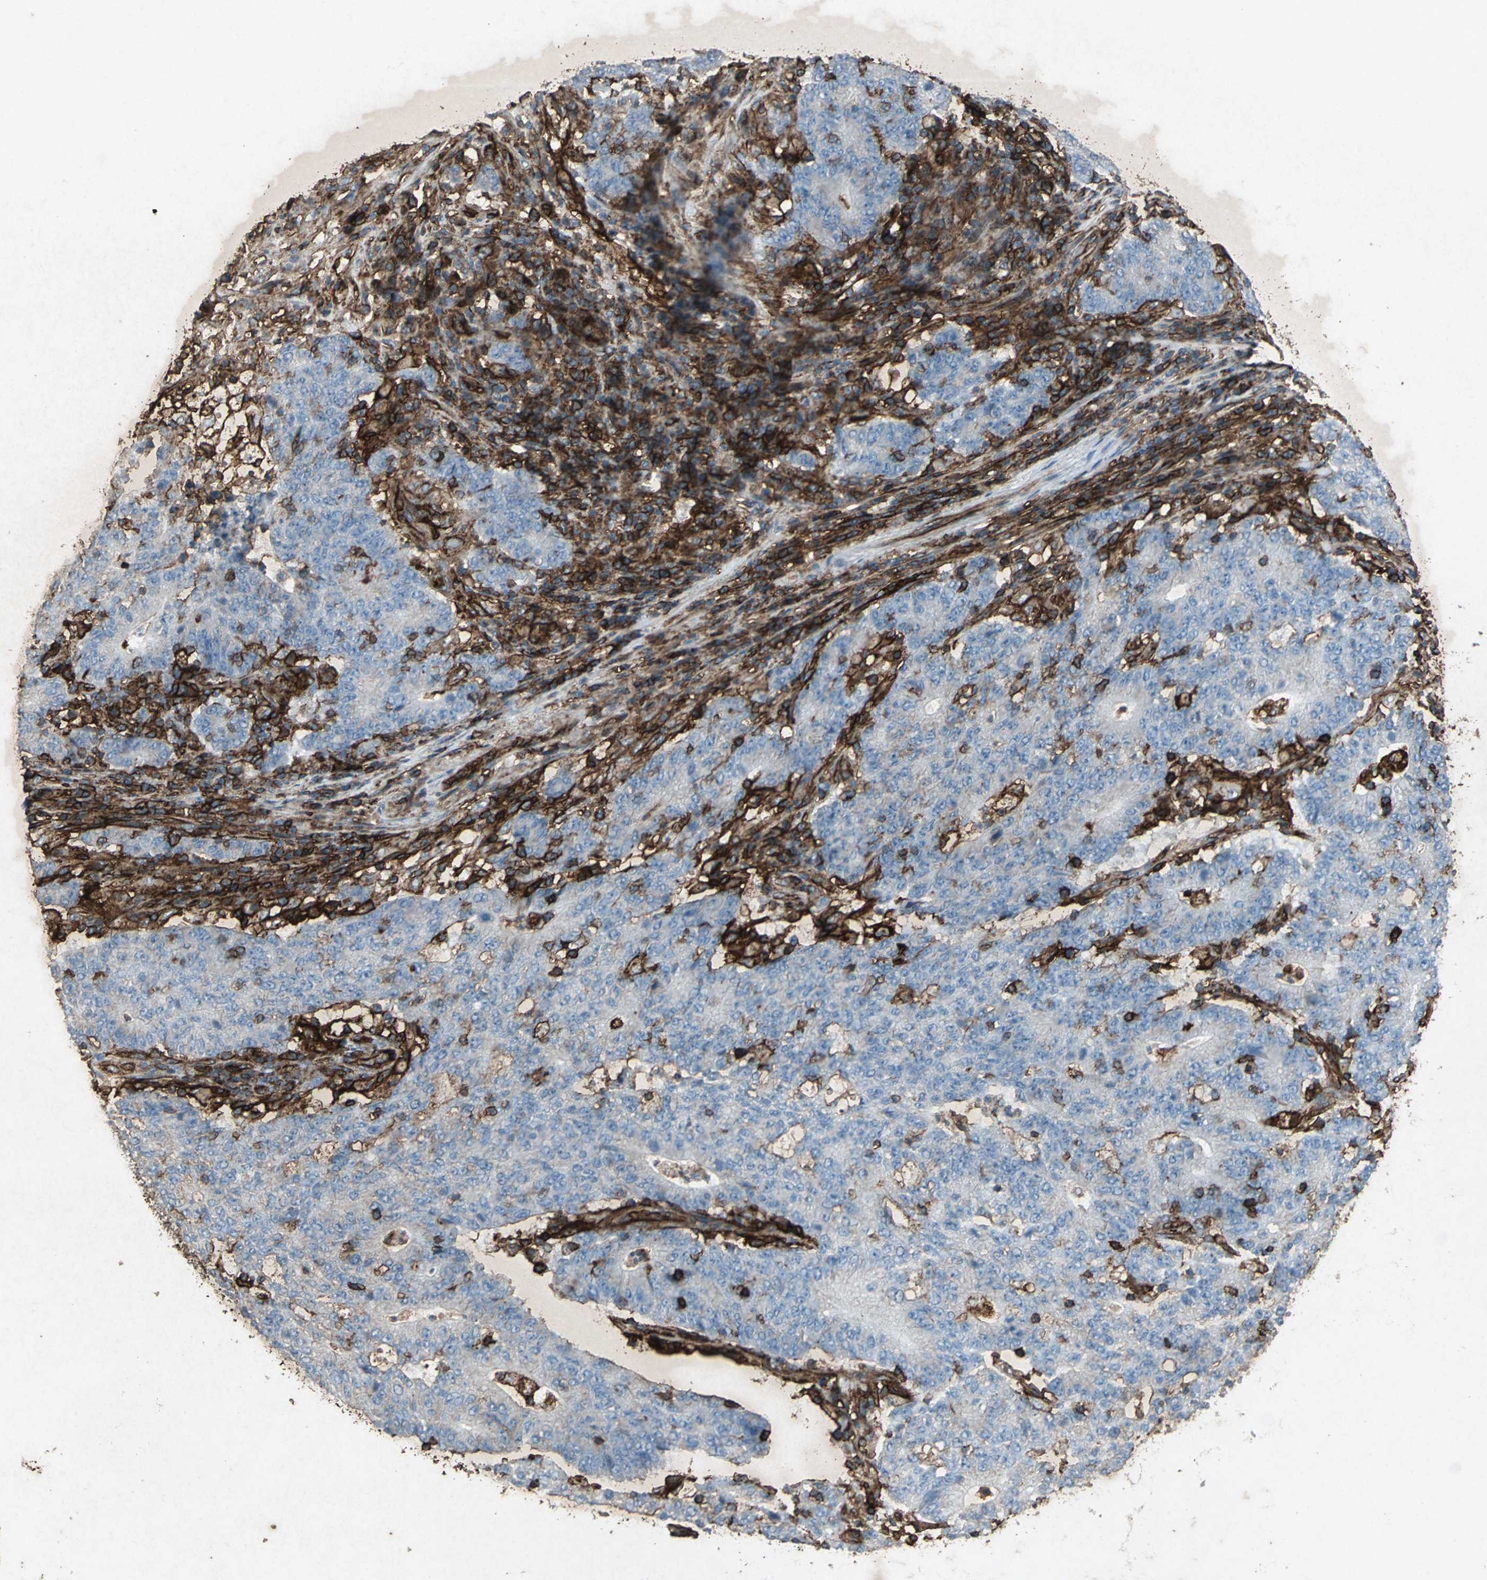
{"staining": {"intensity": "weak", "quantity": "25%-75%", "location": "cytoplasmic/membranous"}, "tissue": "colorectal cancer", "cell_type": "Tumor cells", "image_type": "cancer", "snomed": [{"axis": "morphology", "description": "Normal tissue, NOS"}, {"axis": "morphology", "description": "Adenocarcinoma, NOS"}, {"axis": "topography", "description": "Colon"}], "caption": "Weak cytoplasmic/membranous staining is seen in about 25%-75% of tumor cells in colorectal adenocarcinoma.", "gene": "CCR6", "patient": {"sex": "female", "age": 75}}